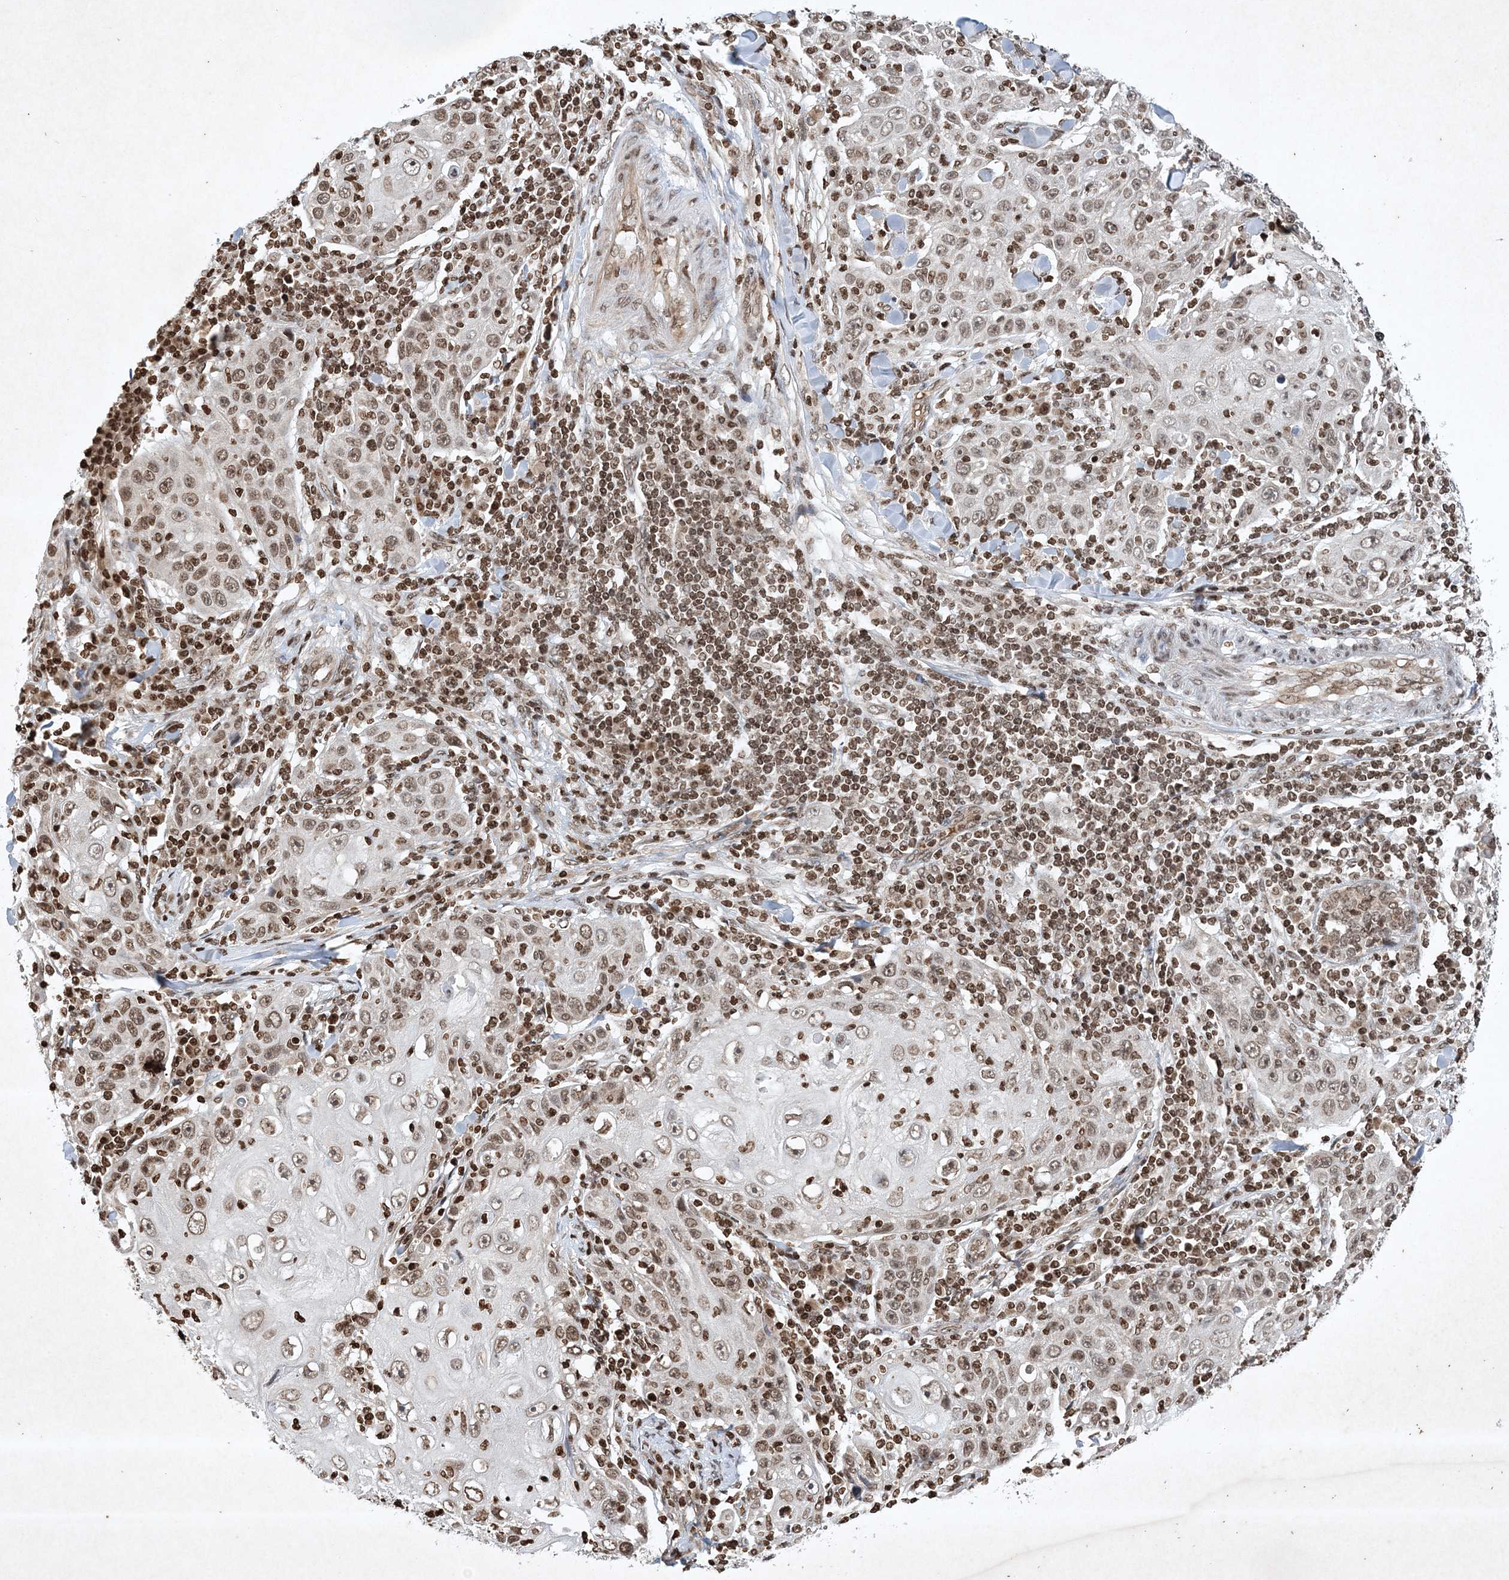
{"staining": {"intensity": "weak", "quantity": "25%-75%", "location": "nuclear"}, "tissue": "skin cancer", "cell_type": "Tumor cells", "image_type": "cancer", "snomed": [{"axis": "morphology", "description": "Squamous cell carcinoma, NOS"}, {"axis": "topography", "description": "Skin"}], "caption": "Protein expression analysis of human squamous cell carcinoma (skin) reveals weak nuclear expression in approximately 25%-75% of tumor cells. (DAB (3,3'-diaminobenzidine) IHC, brown staining for protein, blue staining for nuclei).", "gene": "NEDD9", "patient": {"sex": "female", "age": 88}}